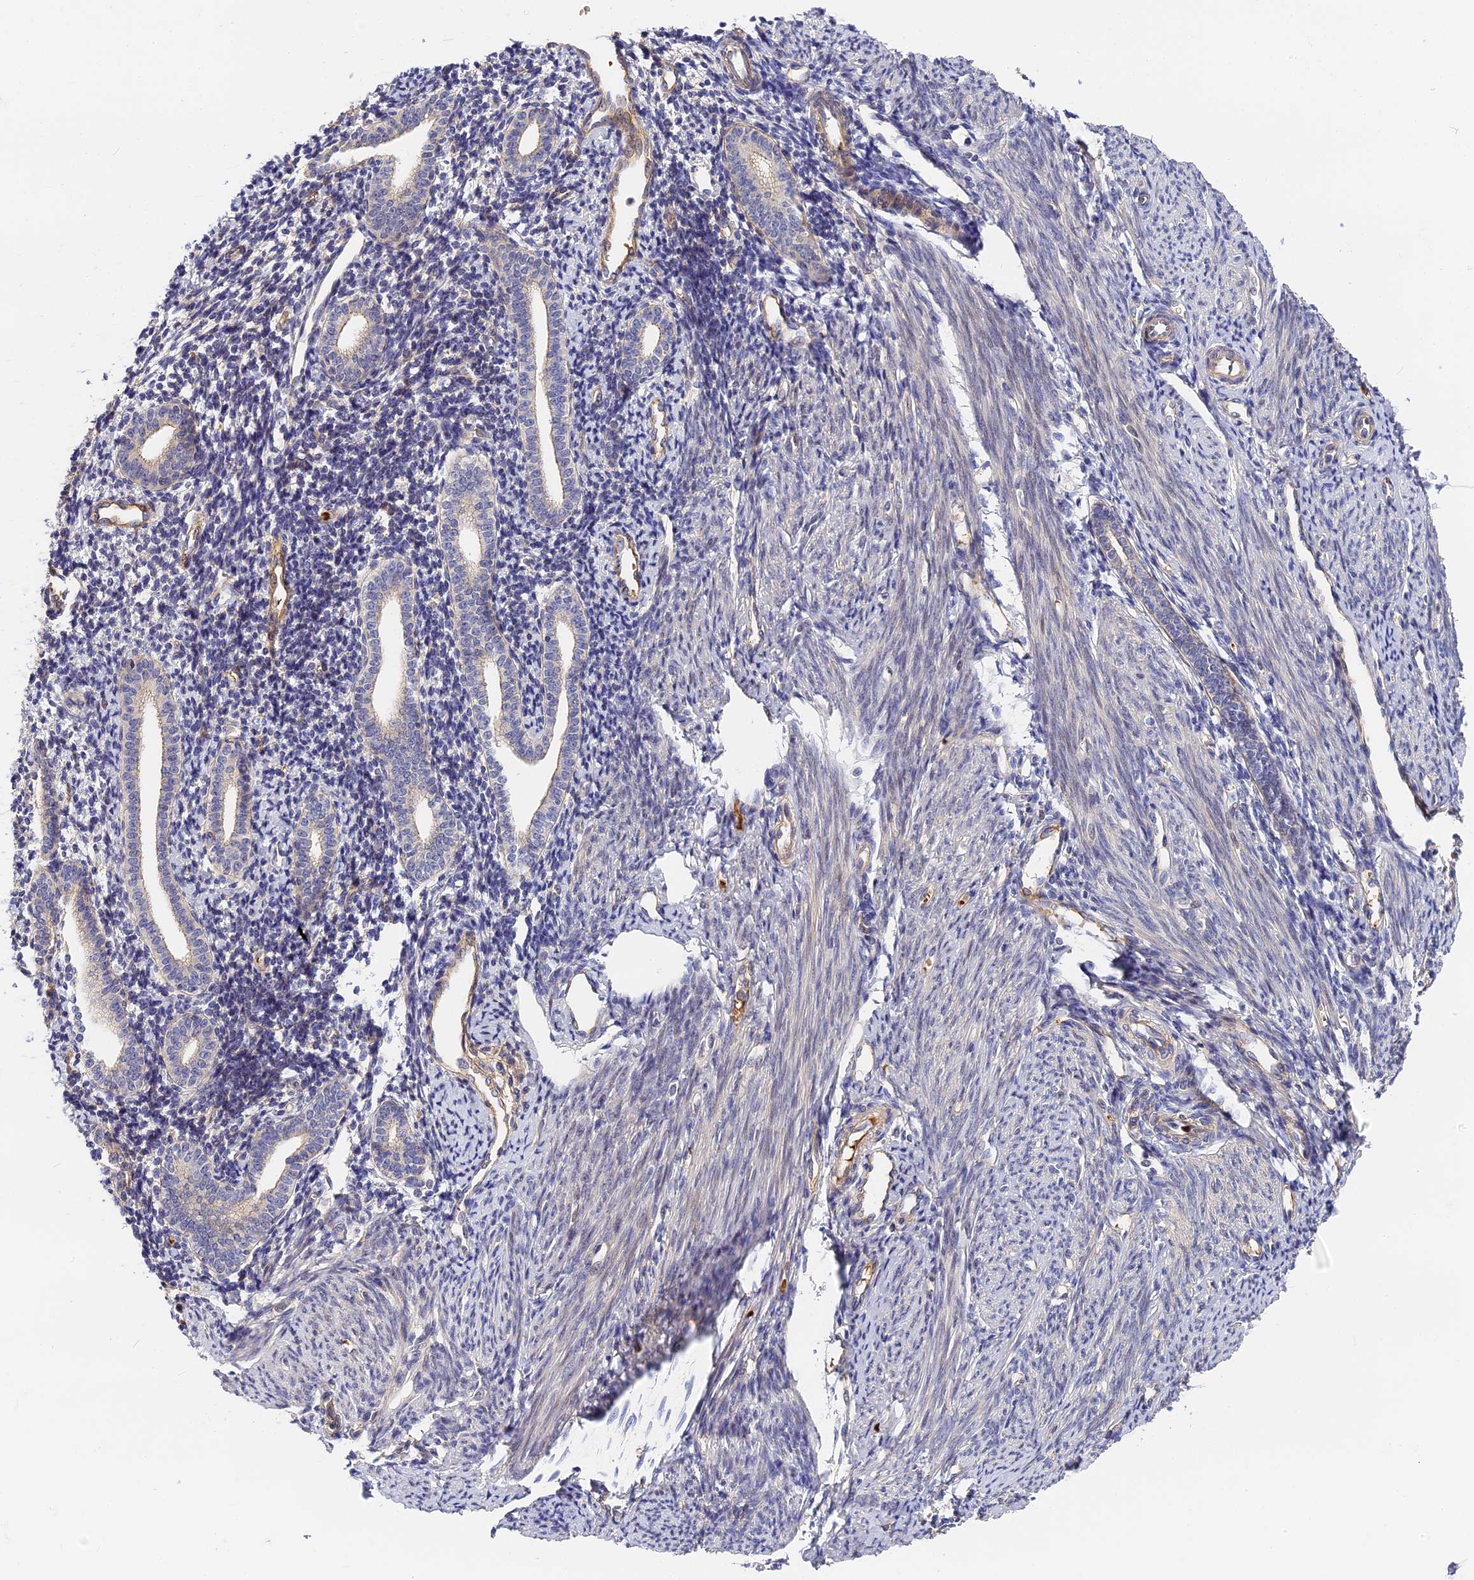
{"staining": {"intensity": "negative", "quantity": "none", "location": "none"}, "tissue": "endometrium", "cell_type": "Cells in endometrial stroma", "image_type": "normal", "snomed": [{"axis": "morphology", "description": "Normal tissue, NOS"}, {"axis": "topography", "description": "Endometrium"}], "caption": "An image of endometrium stained for a protein demonstrates no brown staining in cells in endometrial stroma. The staining was performed using DAB (3,3'-diaminobenzidine) to visualize the protein expression in brown, while the nuclei were stained in blue with hematoxylin (Magnification: 20x).", "gene": "MISP3", "patient": {"sex": "female", "age": 56}}